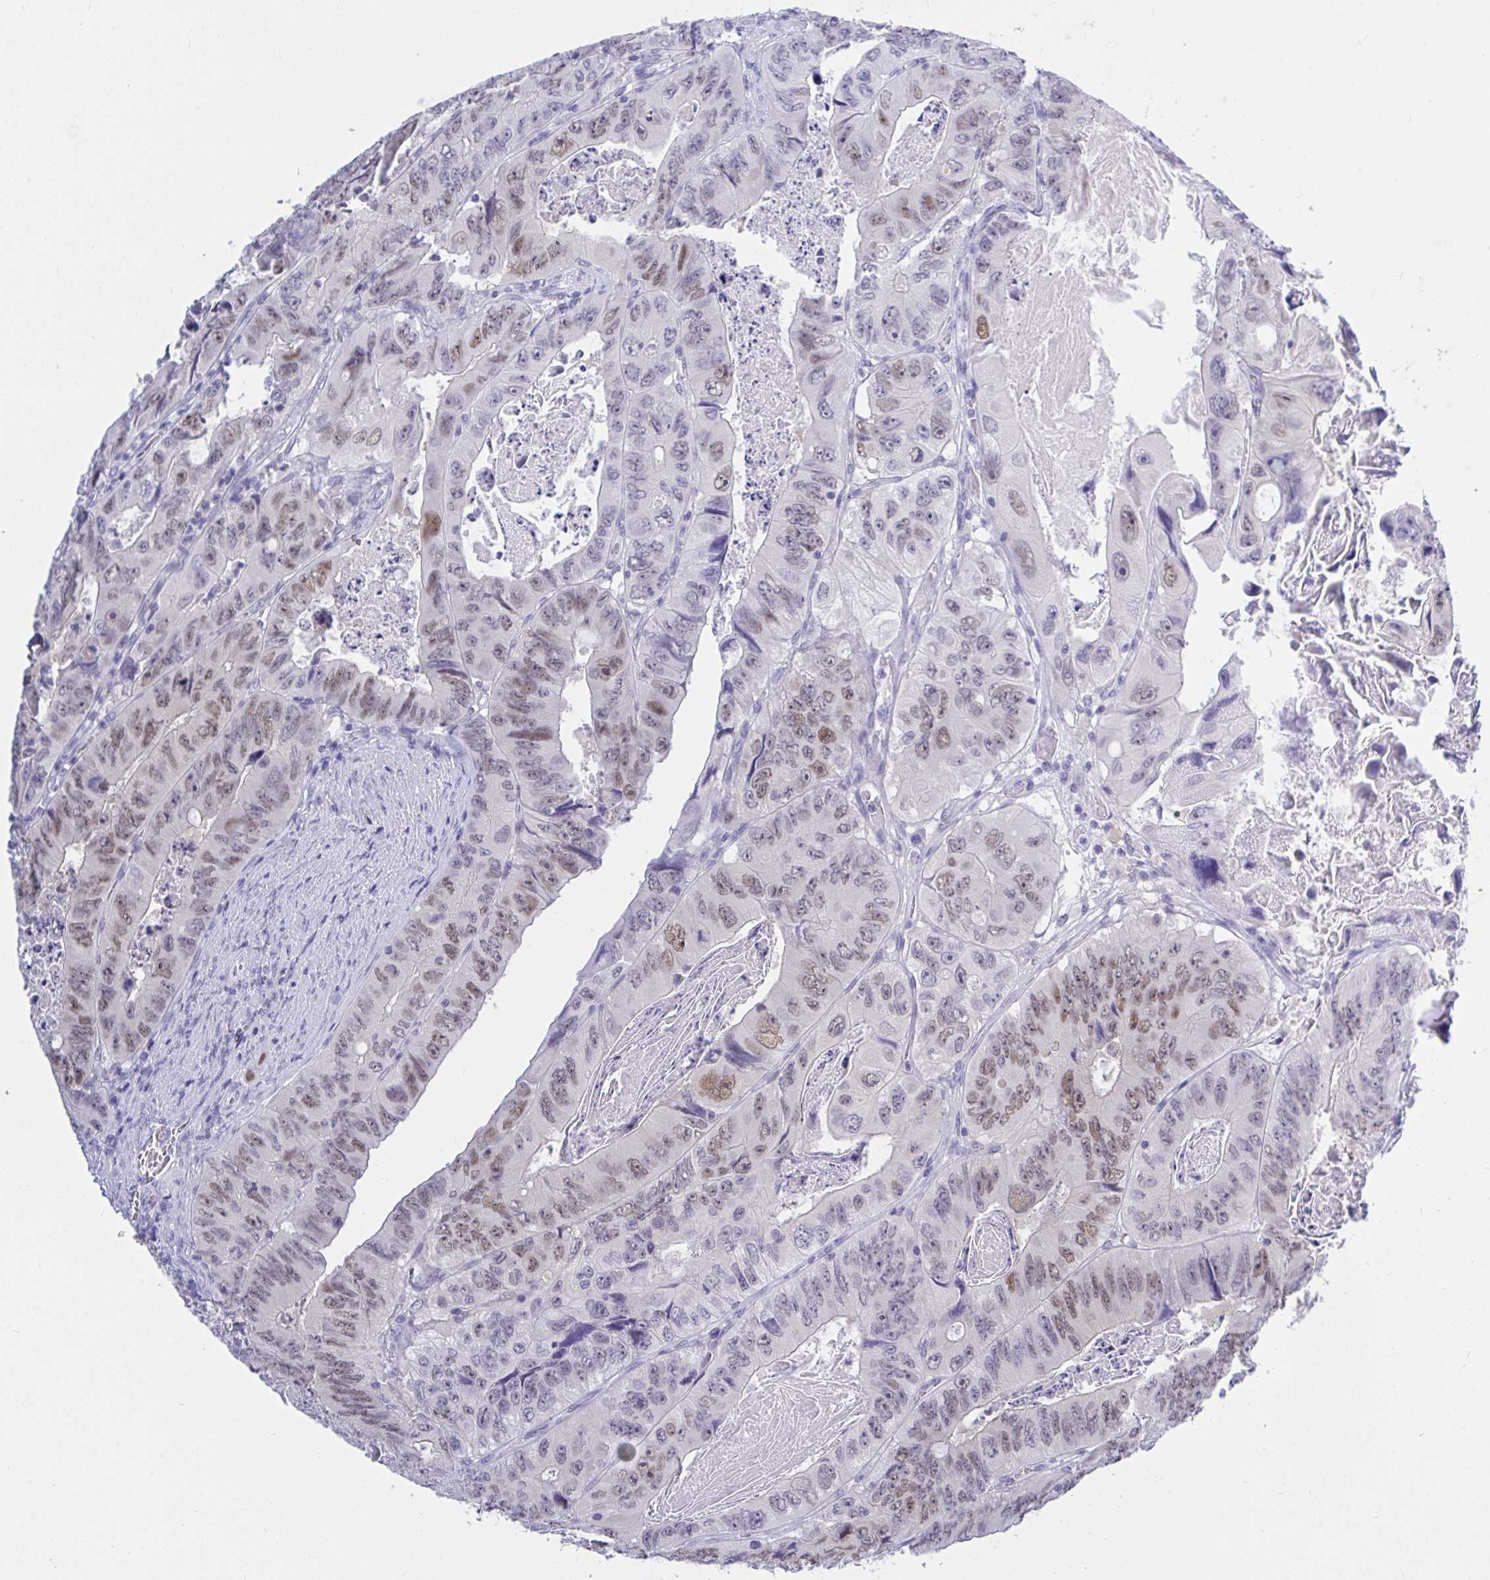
{"staining": {"intensity": "weak", "quantity": ">75%", "location": "nuclear"}, "tissue": "colorectal cancer", "cell_type": "Tumor cells", "image_type": "cancer", "snomed": [{"axis": "morphology", "description": "Adenocarcinoma, NOS"}, {"axis": "topography", "description": "Colon"}], "caption": "High-power microscopy captured an immunohistochemistry (IHC) histopathology image of colorectal cancer (adenocarcinoma), revealing weak nuclear expression in about >75% of tumor cells.", "gene": "THOP1", "patient": {"sex": "female", "age": 84}}